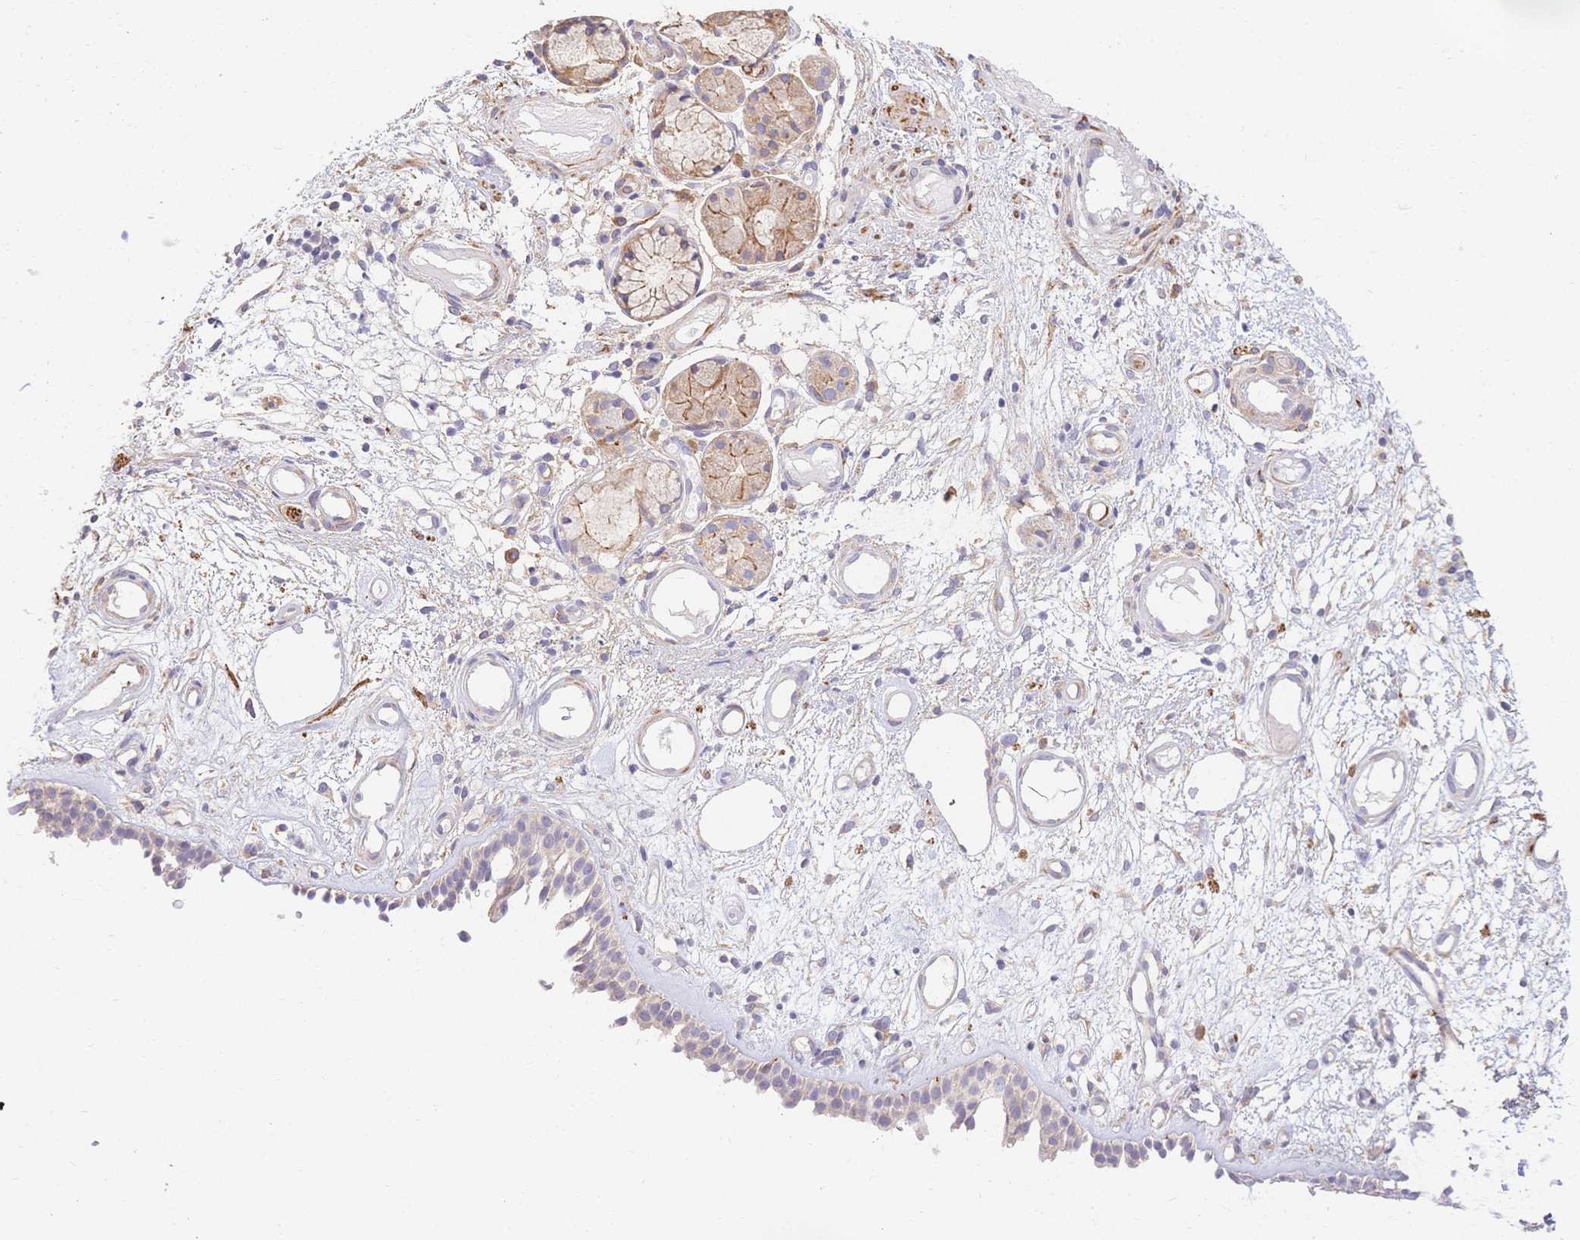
{"staining": {"intensity": "weak", "quantity": "25%-75%", "location": "cytoplasmic/membranous"}, "tissue": "nasopharynx", "cell_type": "Respiratory epithelial cells", "image_type": "normal", "snomed": [{"axis": "morphology", "description": "Normal tissue, NOS"}, {"axis": "morphology", "description": "Inflammation, NOS"}, {"axis": "topography", "description": "Nasopharynx"}], "caption": "Respiratory epithelial cells show low levels of weak cytoplasmic/membranous staining in approximately 25%-75% of cells in unremarkable nasopharynx. The staining is performed using DAB brown chromogen to label protein expression. The nuclei are counter-stained blue using hematoxylin.", "gene": "HS3ST5", "patient": {"sex": "male", "age": 54}}